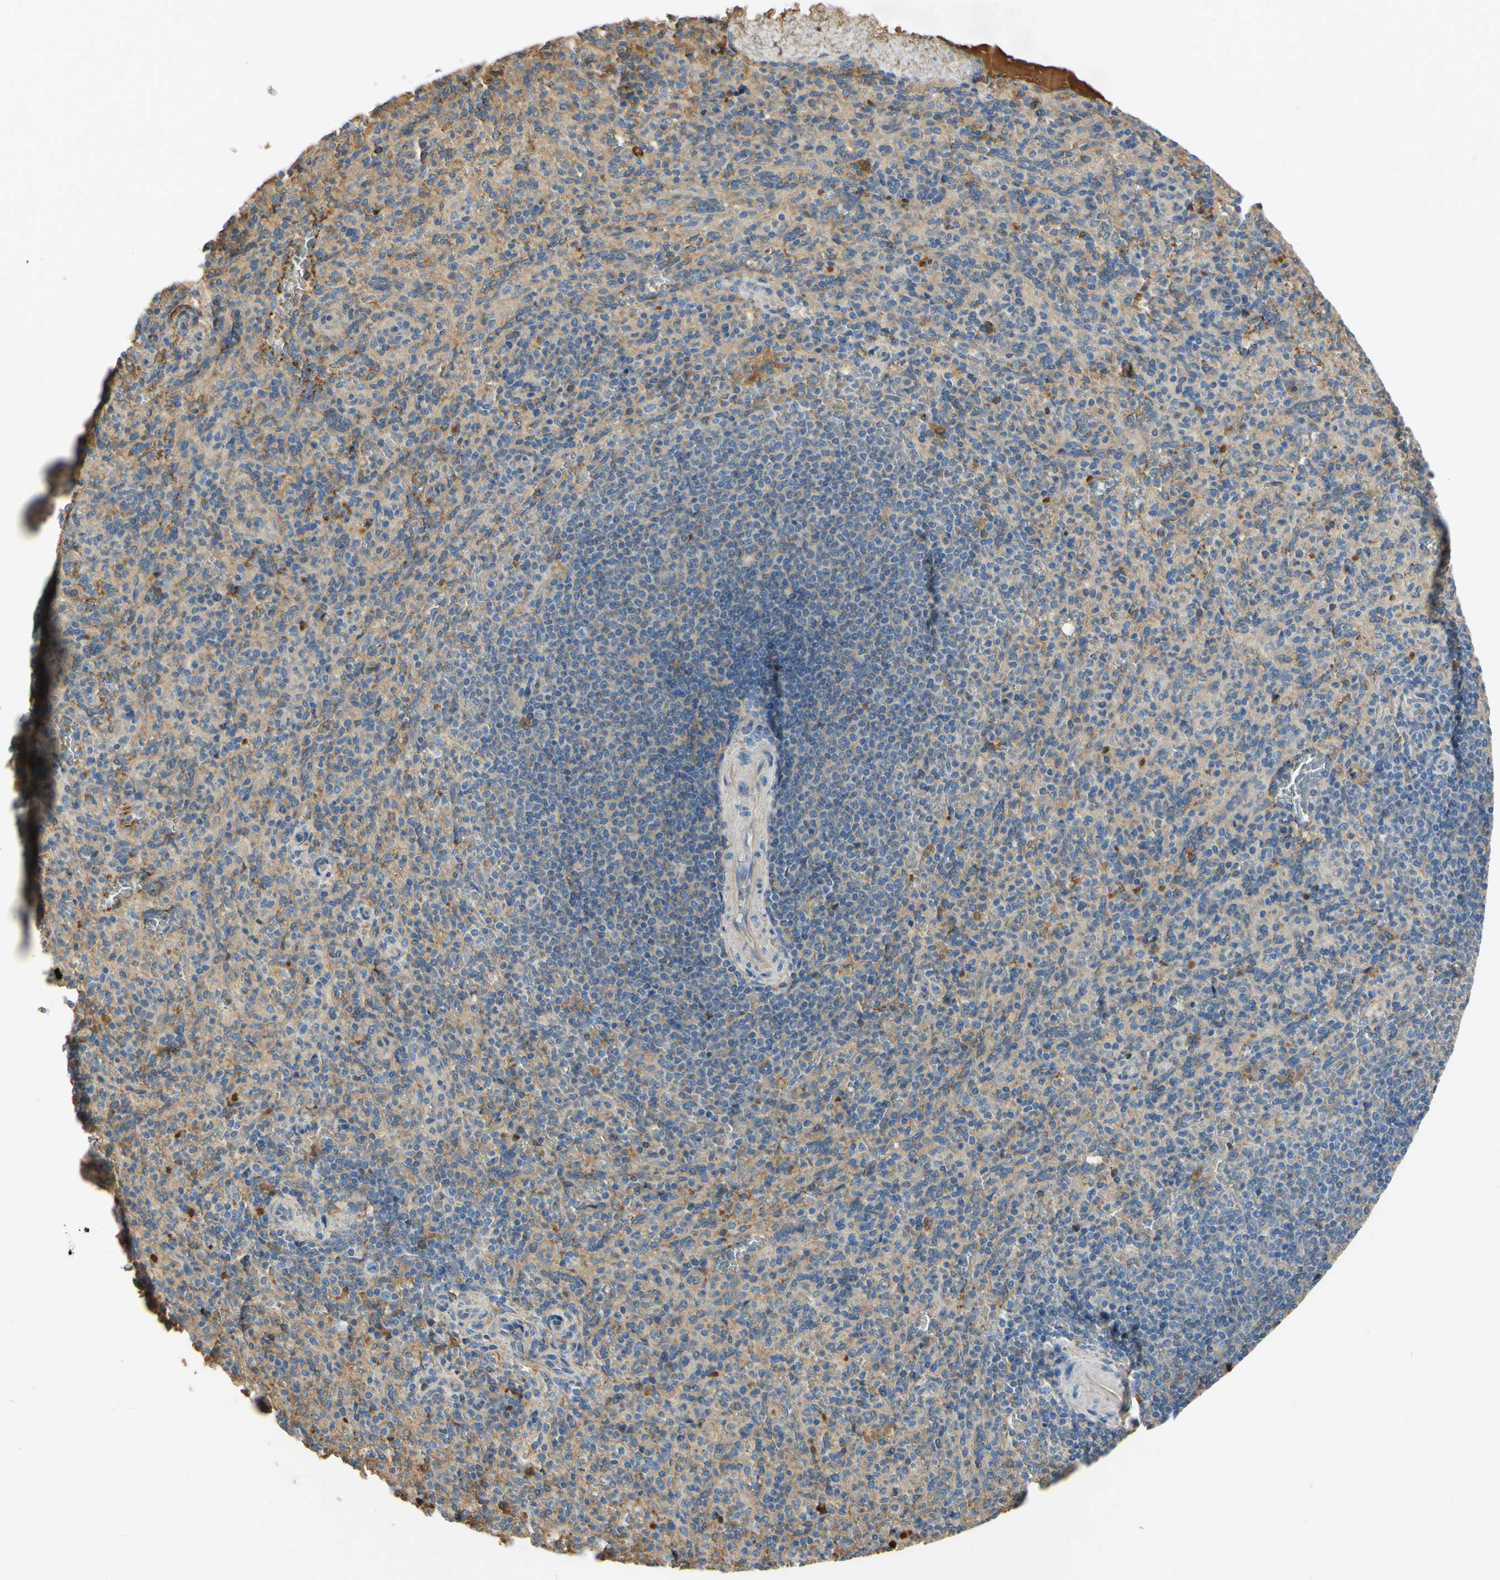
{"staining": {"intensity": "weak", "quantity": ">75%", "location": "cytoplasmic/membranous"}, "tissue": "spleen", "cell_type": "Cells in red pulp", "image_type": "normal", "snomed": [{"axis": "morphology", "description": "Normal tissue, NOS"}, {"axis": "topography", "description": "Spleen"}], "caption": "Benign spleen reveals weak cytoplasmic/membranous positivity in approximately >75% of cells in red pulp.", "gene": "TIMP2", "patient": {"sex": "male", "age": 36}}